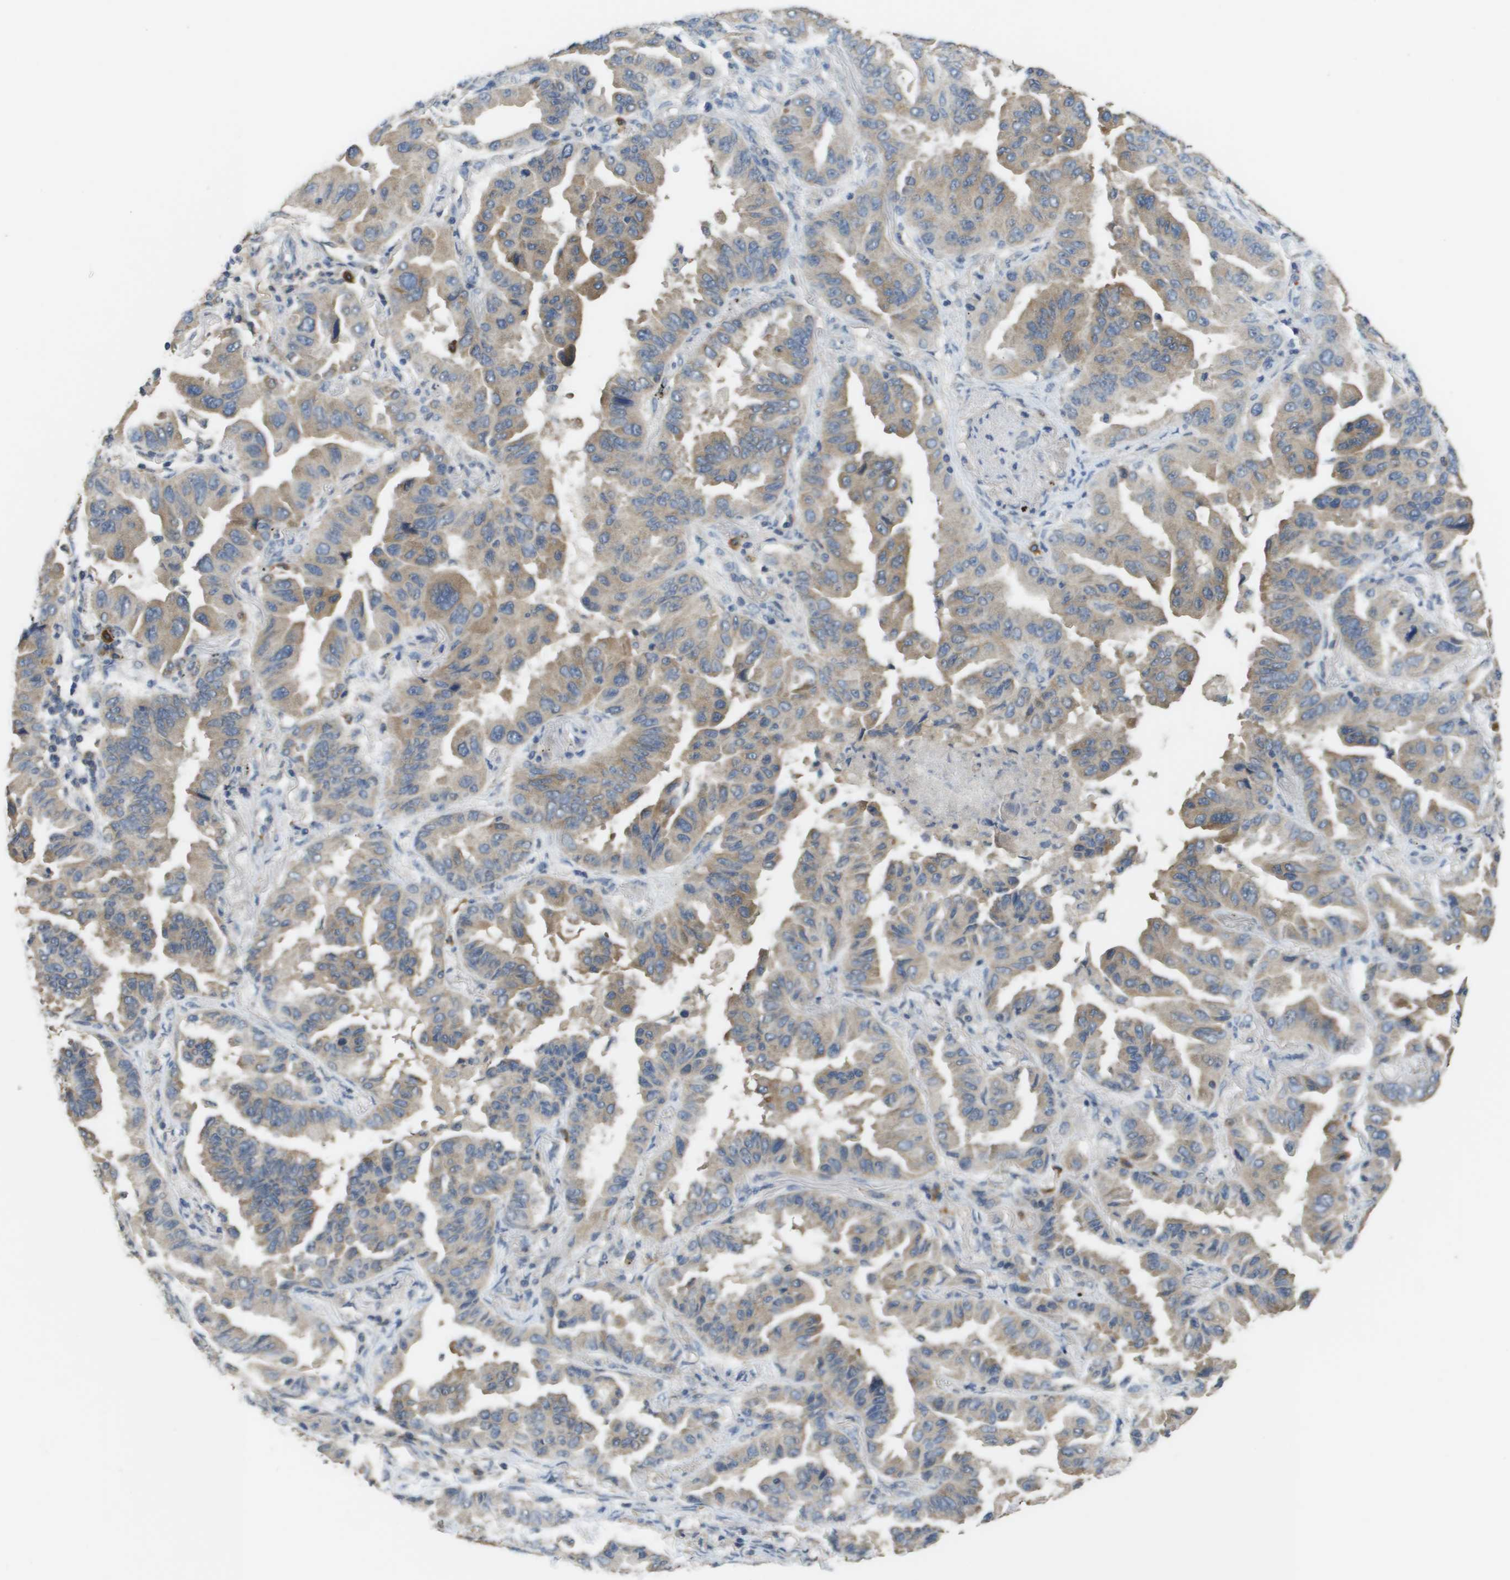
{"staining": {"intensity": "weak", "quantity": ">75%", "location": "cytoplasmic/membranous"}, "tissue": "lung cancer", "cell_type": "Tumor cells", "image_type": "cancer", "snomed": [{"axis": "morphology", "description": "Adenocarcinoma, NOS"}, {"axis": "topography", "description": "Lung"}], "caption": "Immunohistochemistry (DAB (3,3'-diaminobenzidine)) staining of human lung cancer demonstrates weak cytoplasmic/membranous protein positivity in approximately >75% of tumor cells. (DAB IHC with brightfield microscopy, high magnification).", "gene": "RAB27B", "patient": {"sex": "female", "age": 65}}